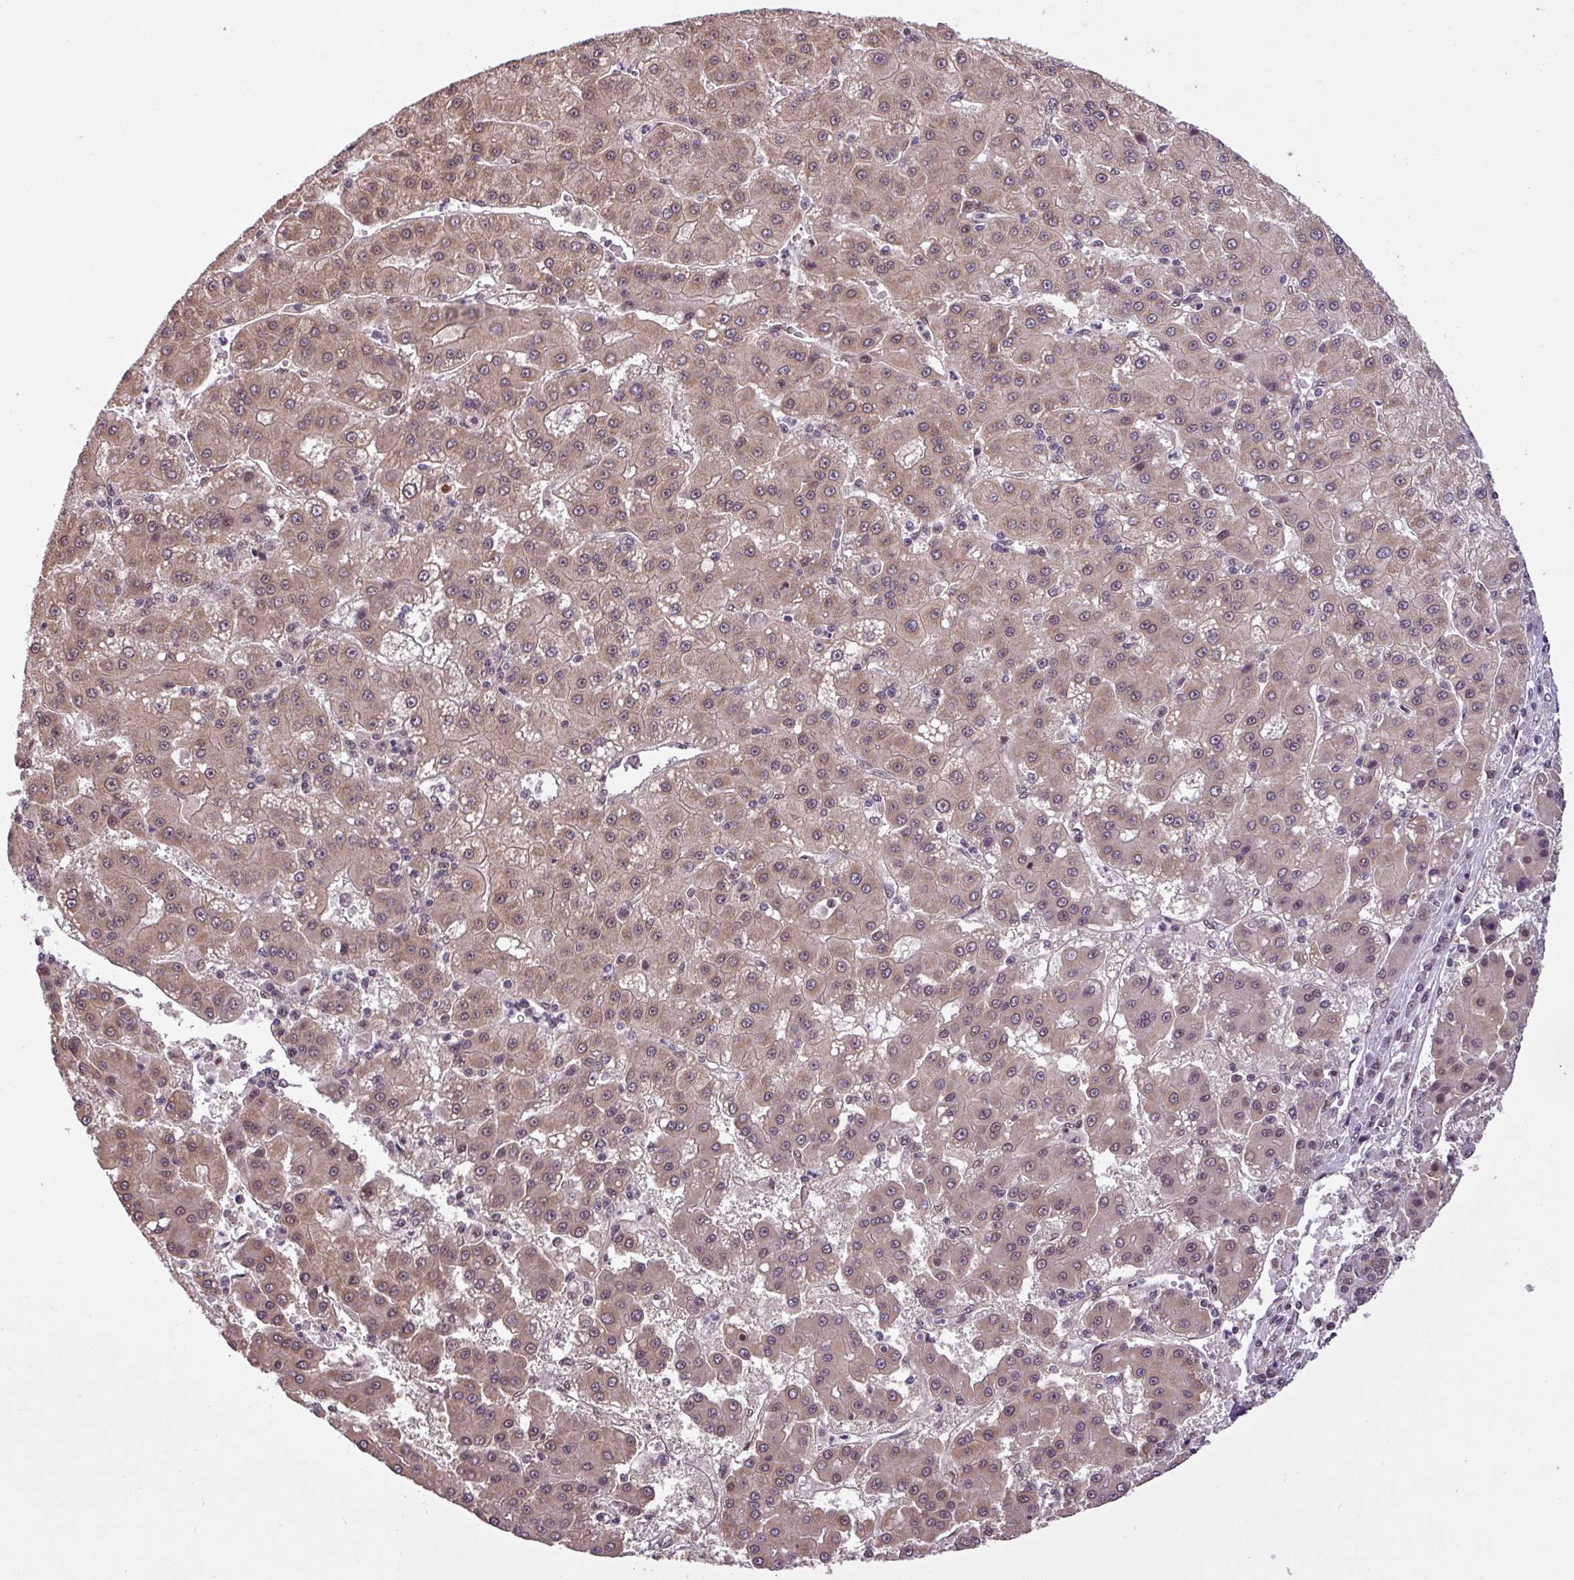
{"staining": {"intensity": "moderate", "quantity": ">75%", "location": "cytoplasmic/membranous,nuclear"}, "tissue": "liver cancer", "cell_type": "Tumor cells", "image_type": "cancer", "snomed": [{"axis": "morphology", "description": "Carcinoma, Hepatocellular, NOS"}, {"axis": "topography", "description": "Liver"}], "caption": "IHC staining of hepatocellular carcinoma (liver), which reveals medium levels of moderate cytoplasmic/membranous and nuclear staining in about >75% of tumor cells indicating moderate cytoplasmic/membranous and nuclear protein positivity. The staining was performed using DAB (brown) for protein detection and nuclei were counterstained in hematoxylin (blue).", "gene": "MFHAS1", "patient": {"sex": "male", "age": 76}}